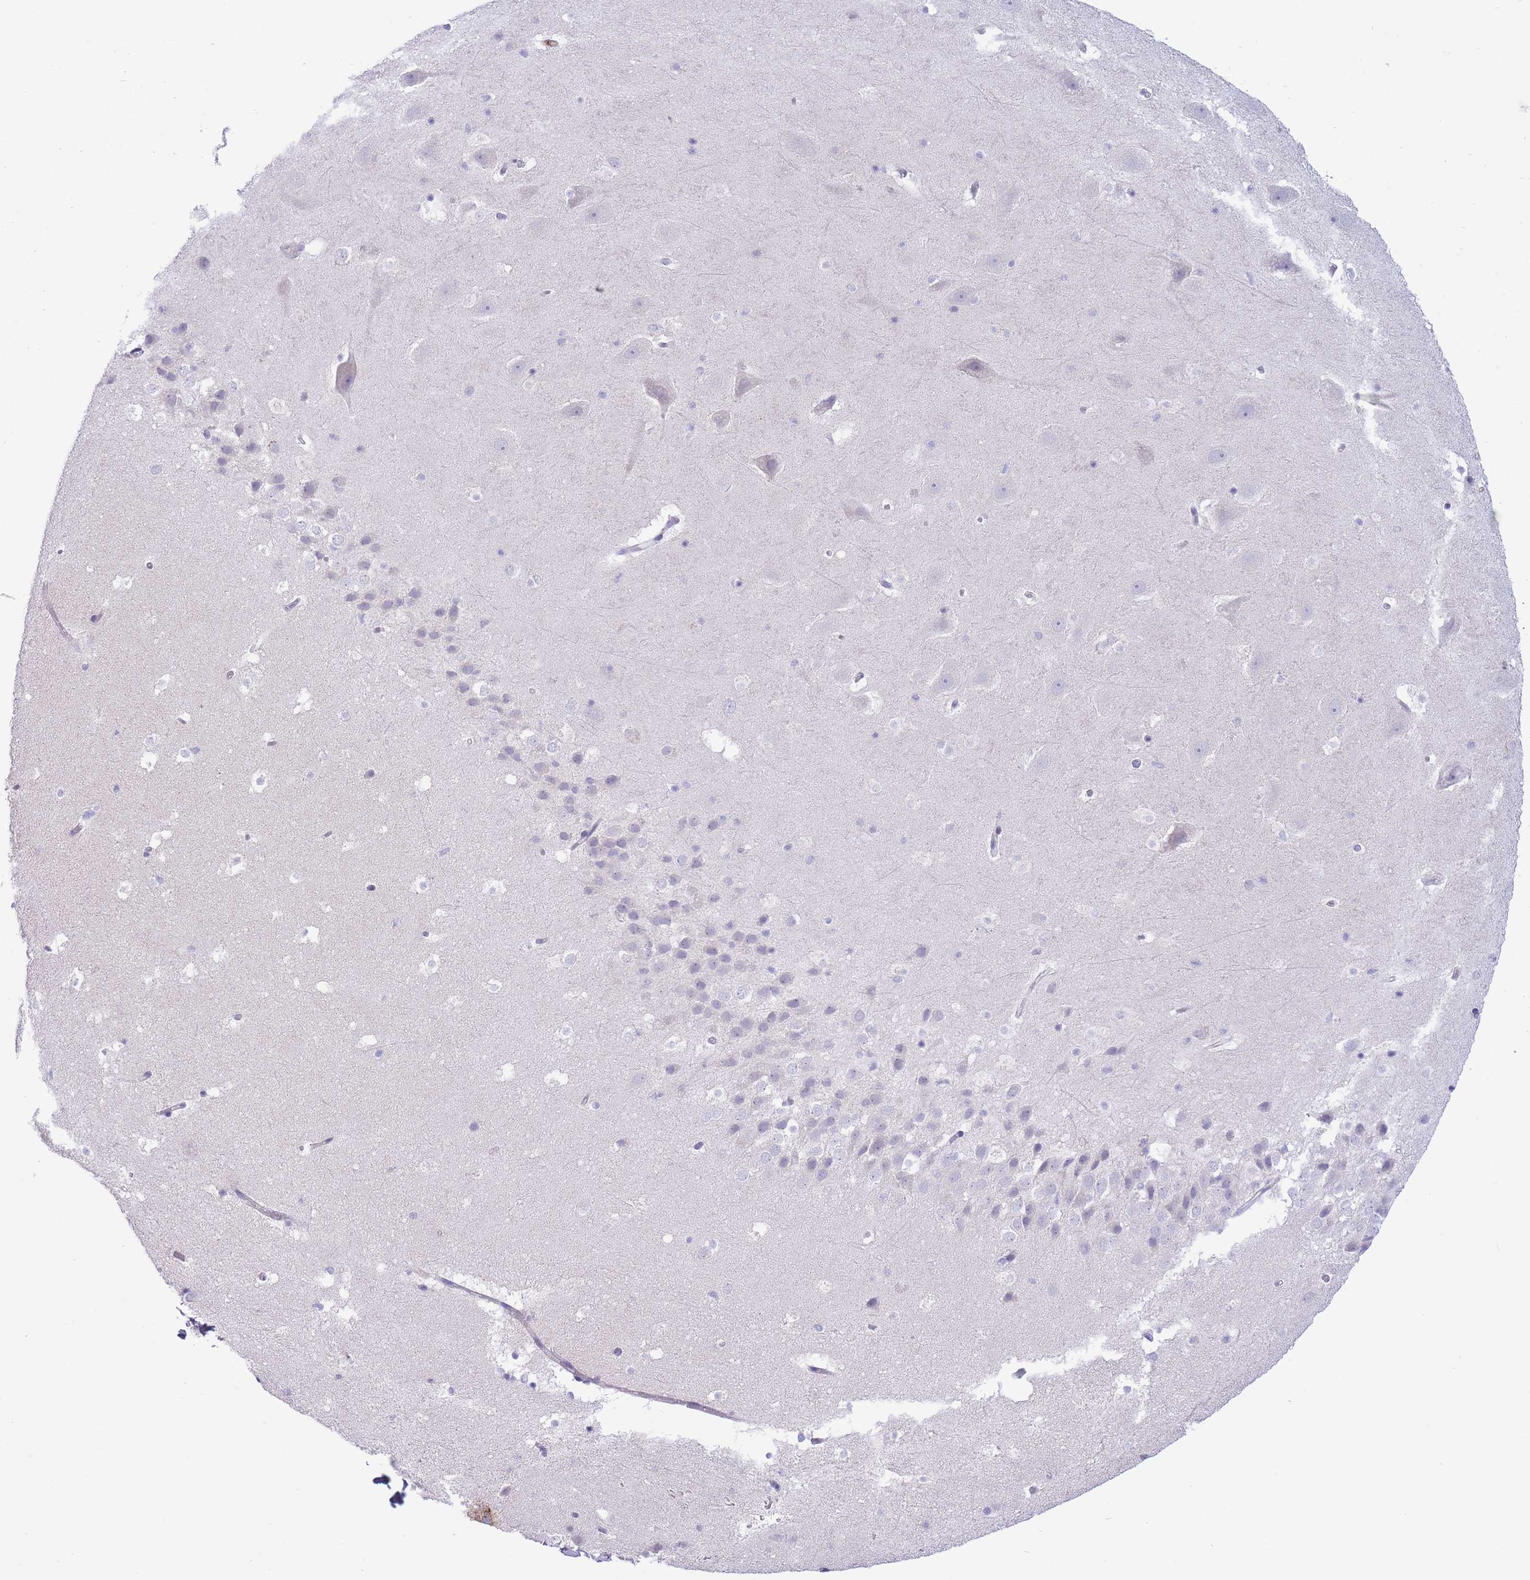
{"staining": {"intensity": "negative", "quantity": "none", "location": "none"}, "tissue": "hippocampus", "cell_type": "Glial cells", "image_type": "normal", "snomed": [{"axis": "morphology", "description": "Normal tissue, NOS"}, {"axis": "topography", "description": "Hippocampus"}], "caption": "The histopathology image displays no significant positivity in glial cells of hippocampus.", "gene": "ASAP3", "patient": {"sex": "male", "age": 37}}